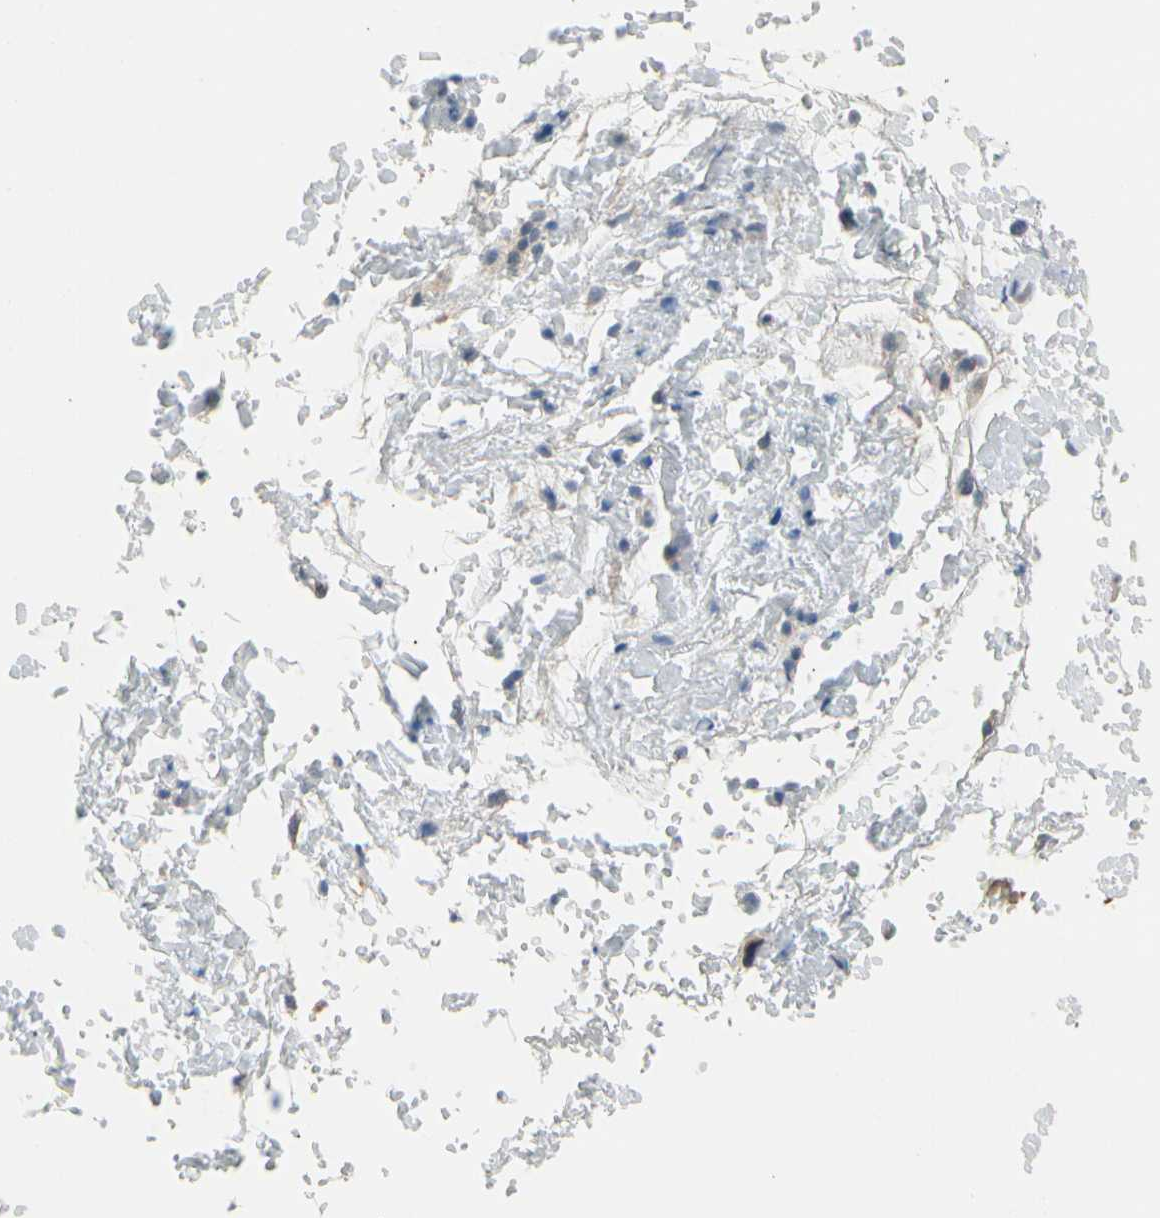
{"staining": {"intensity": "weak", "quantity": ">75%", "location": "cytoplasmic/membranous"}, "tissue": "adipose tissue", "cell_type": "Adipocytes", "image_type": "normal", "snomed": [{"axis": "morphology", "description": "Normal tissue, NOS"}, {"axis": "morphology", "description": "Inflammation, NOS"}, {"axis": "topography", "description": "Vascular tissue"}, {"axis": "topography", "description": "Salivary gland"}], "caption": "Protein staining exhibits weak cytoplasmic/membranous expression in approximately >75% of adipocytes in unremarkable adipose tissue.", "gene": "CNDP1", "patient": {"sex": "female", "age": 75}}